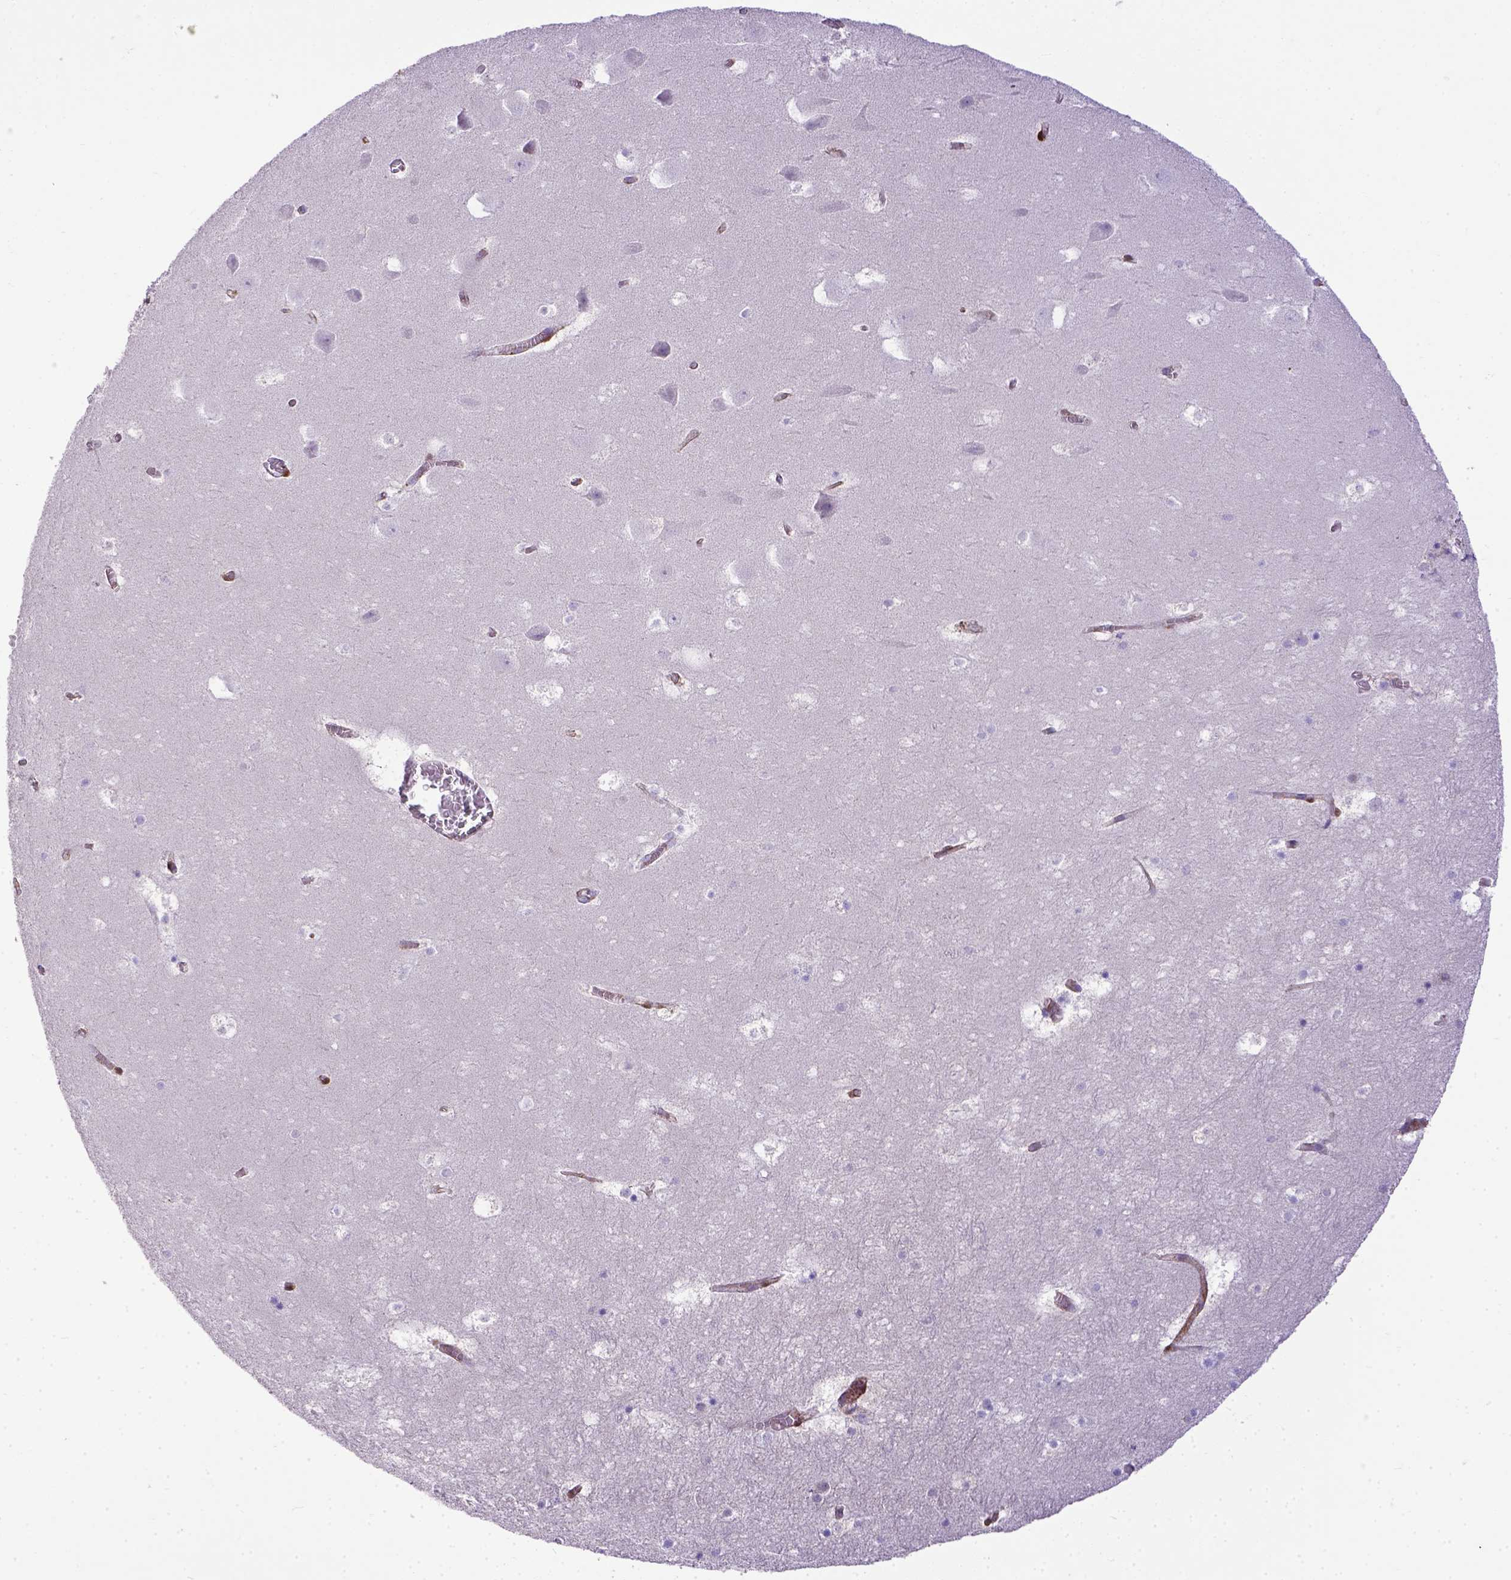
{"staining": {"intensity": "negative", "quantity": "none", "location": "none"}, "tissue": "hippocampus", "cell_type": "Glial cells", "image_type": "normal", "snomed": [{"axis": "morphology", "description": "Normal tissue, NOS"}, {"axis": "topography", "description": "Hippocampus"}], "caption": "The immunohistochemistry photomicrograph has no significant staining in glial cells of hippocampus.", "gene": "BTN1A1", "patient": {"sex": "male", "age": 45}}